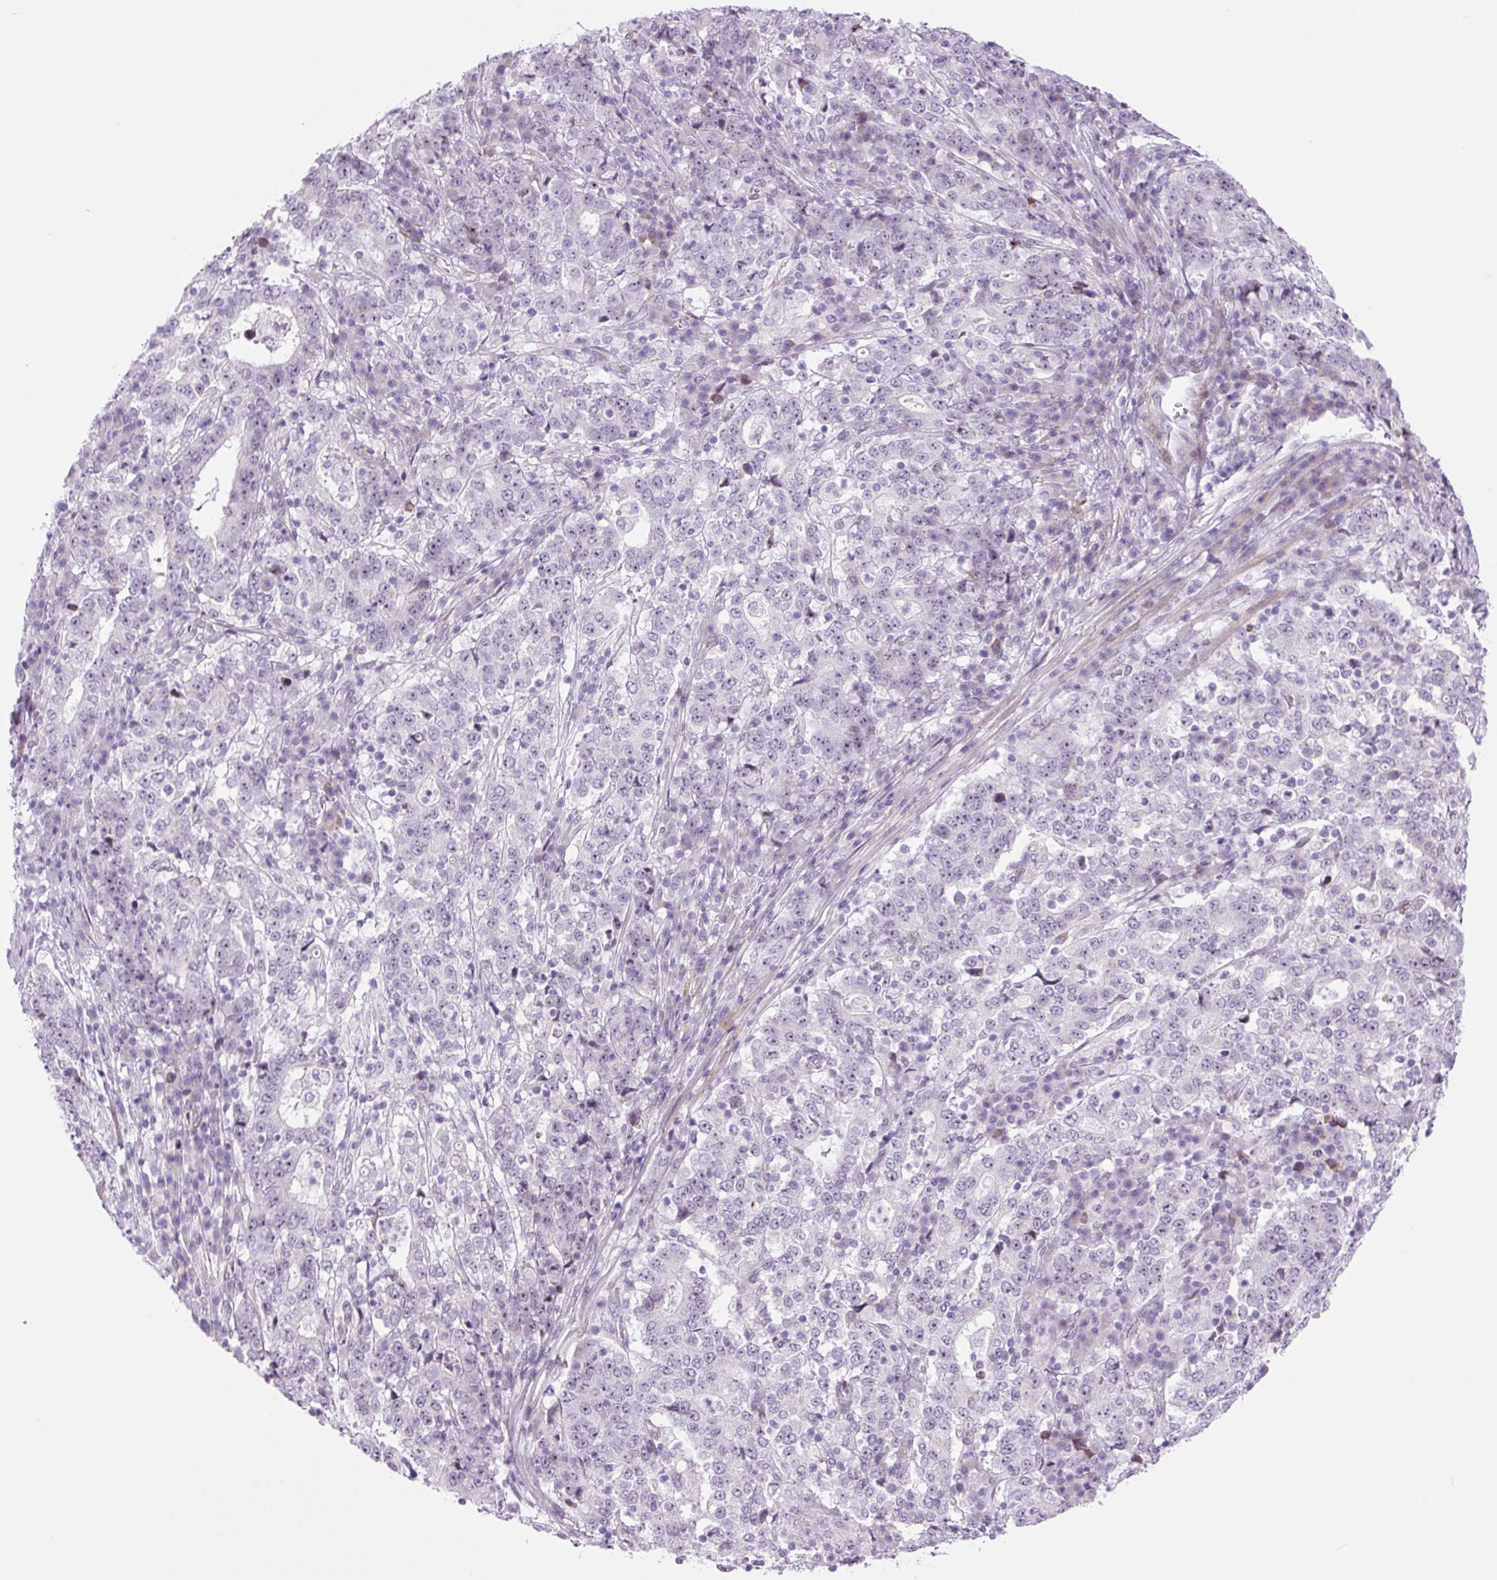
{"staining": {"intensity": "negative", "quantity": "none", "location": "none"}, "tissue": "stomach cancer", "cell_type": "Tumor cells", "image_type": "cancer", "snomed": [{"axis": "morphology", "description": "Adenocarcinoma, NOS"}, {"axis": "topography", "description": "Stomach"}], "caption": "High power microscopy micrograph of an IHC micrograph of adenocarcinoma (stomach), revealing no significant staining in tumor cells. The staining is performed using DAB (3,3'-diaminobenzidine) brown chromogen with nuclei counter-stained in using hematoxylin.", "gene": "RRS1", "patient": {"sex": "male", "age": 59}}